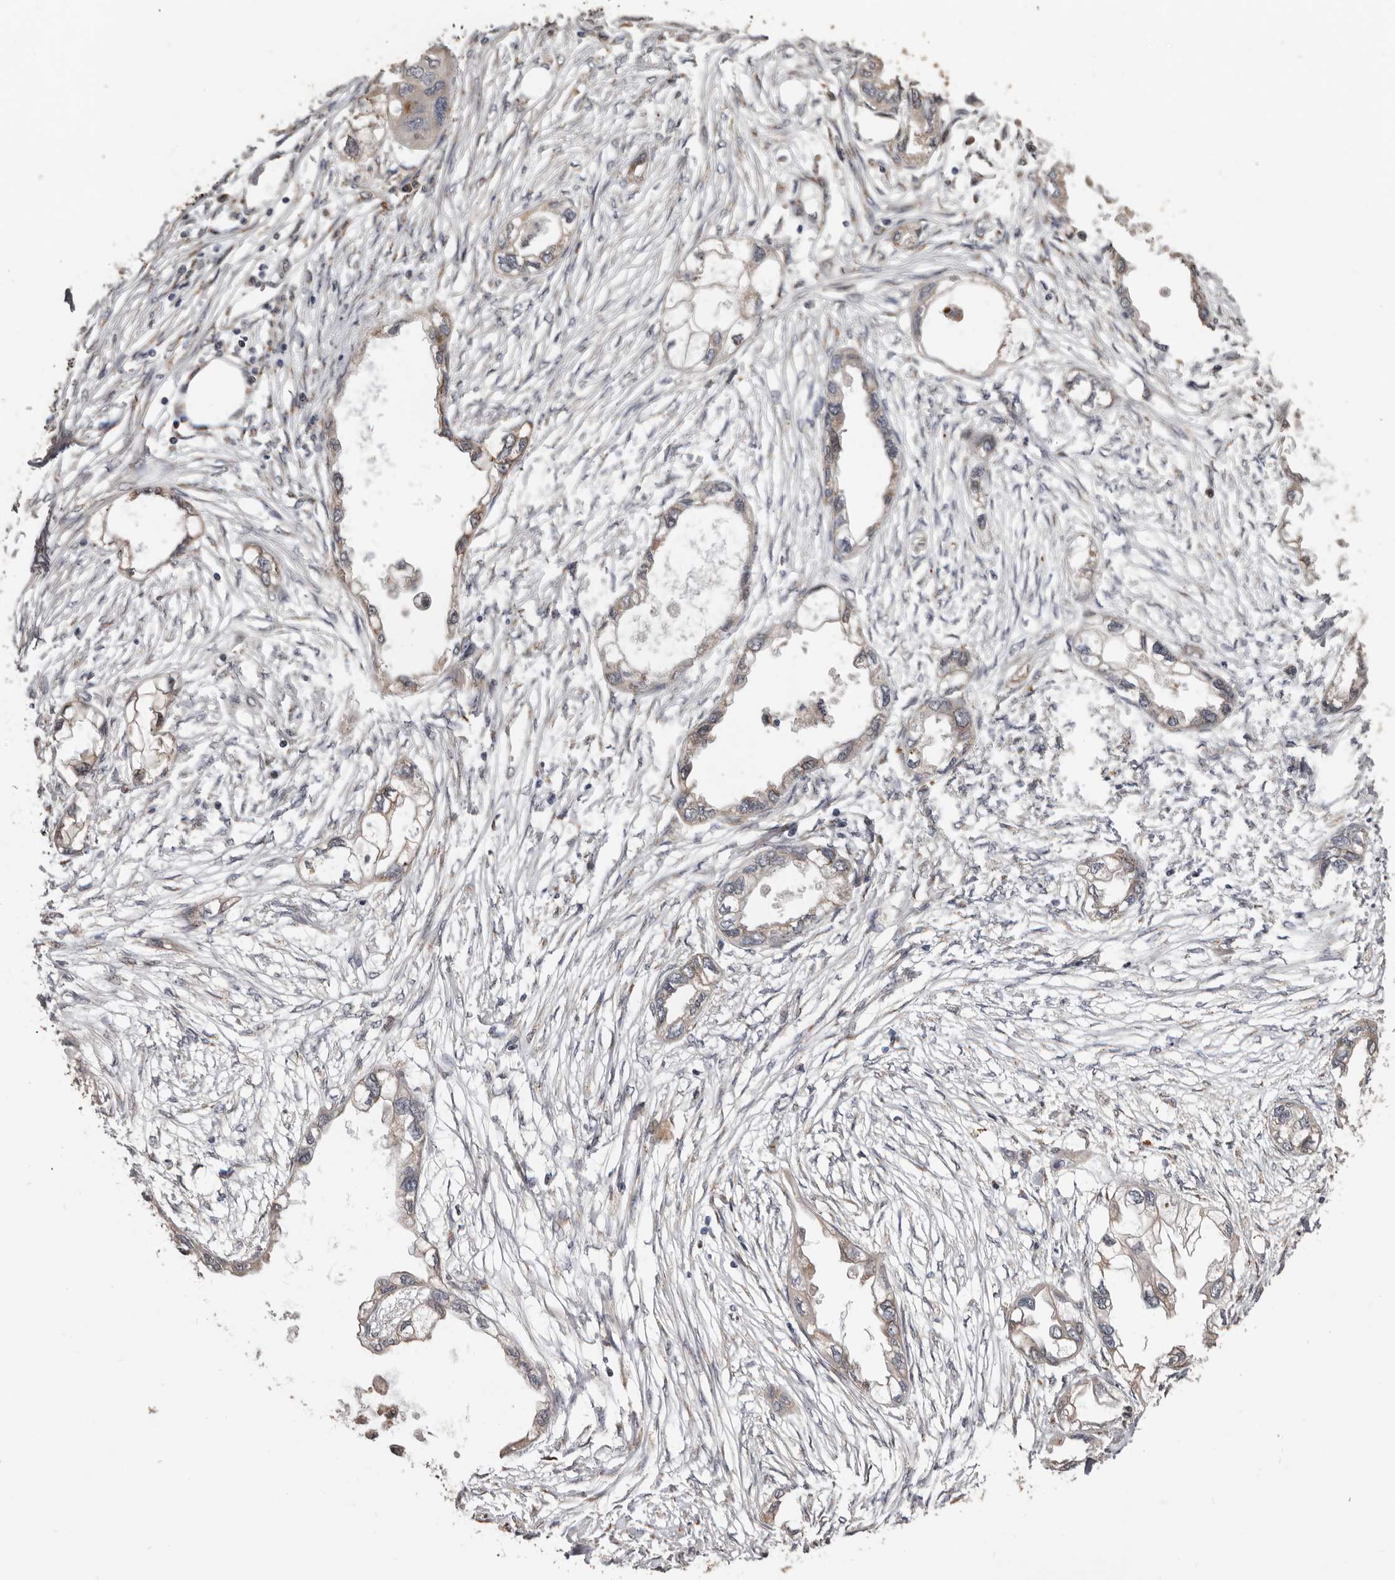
{"staining": {"intensity": "weak", "quantity": "<25%", "location": "cytoplasmic/membranous"}, "tissue": "endometrial cancer", "cell_type": "Tumor cells", "image_type": "cancer", "snomed": [{"axis": "morphology", "description": "Adenocarcinoma, NOS"}, {"axis": "morphology", "description": "Adenocarcinoma, metastatic, NOS"}, {"axis": "topography", "description": "Adipose tissue"}, {"axis": "topography", "description": "Endometrium"}], "caption": "The IHC photomicrograph has no significant positivity in tumor cells of endometrial adenocarcinoma tissue. The staining is performed using DAB brown chromogen with nuclei counter-stained in using hematoxylin.", "gene": "ENTREP1", "patient": {"sex": "female", "age": 67}}